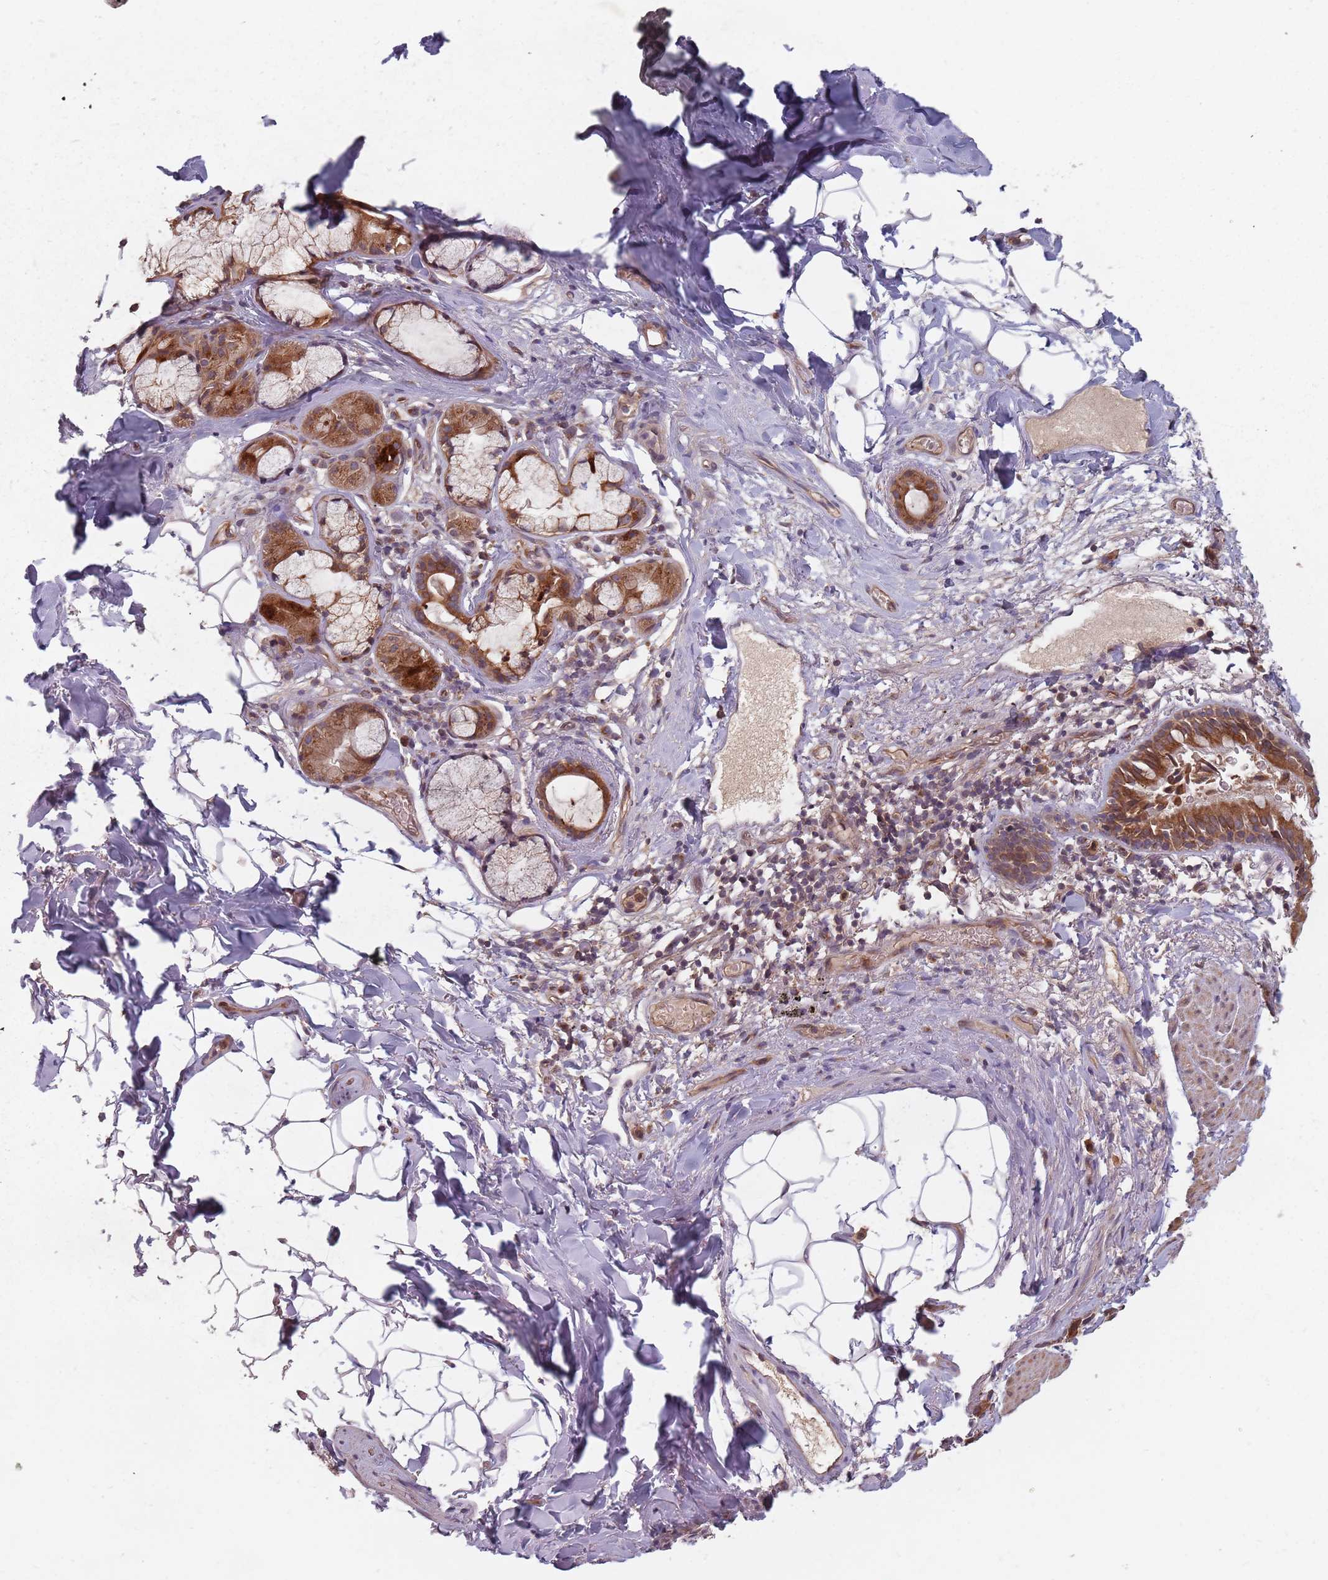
{"staining": {"intensity": "strong", "quantity": ">75%", "location": "cytoplasmic/membranous"}, "tissue": "bronchus", "cell_type": "Respiratory epithelial cells", "image_type": "normal", "snomed": [{"axis": "morphology", "description": "Normal tissue, NOS"}, {"axis": "topography", "description": "Cartilage tissue"}], "caption": "Protein analysis of benign bronchus demonstrates strong cytoplasmic/membranous expression in approximately >75% of respiratory epithelial cells. (brown staining indicates protein expression, while blue staining denotes nuclei).", "gene": "C3orf14", "patient": {"sex": "male", "age": 63}}